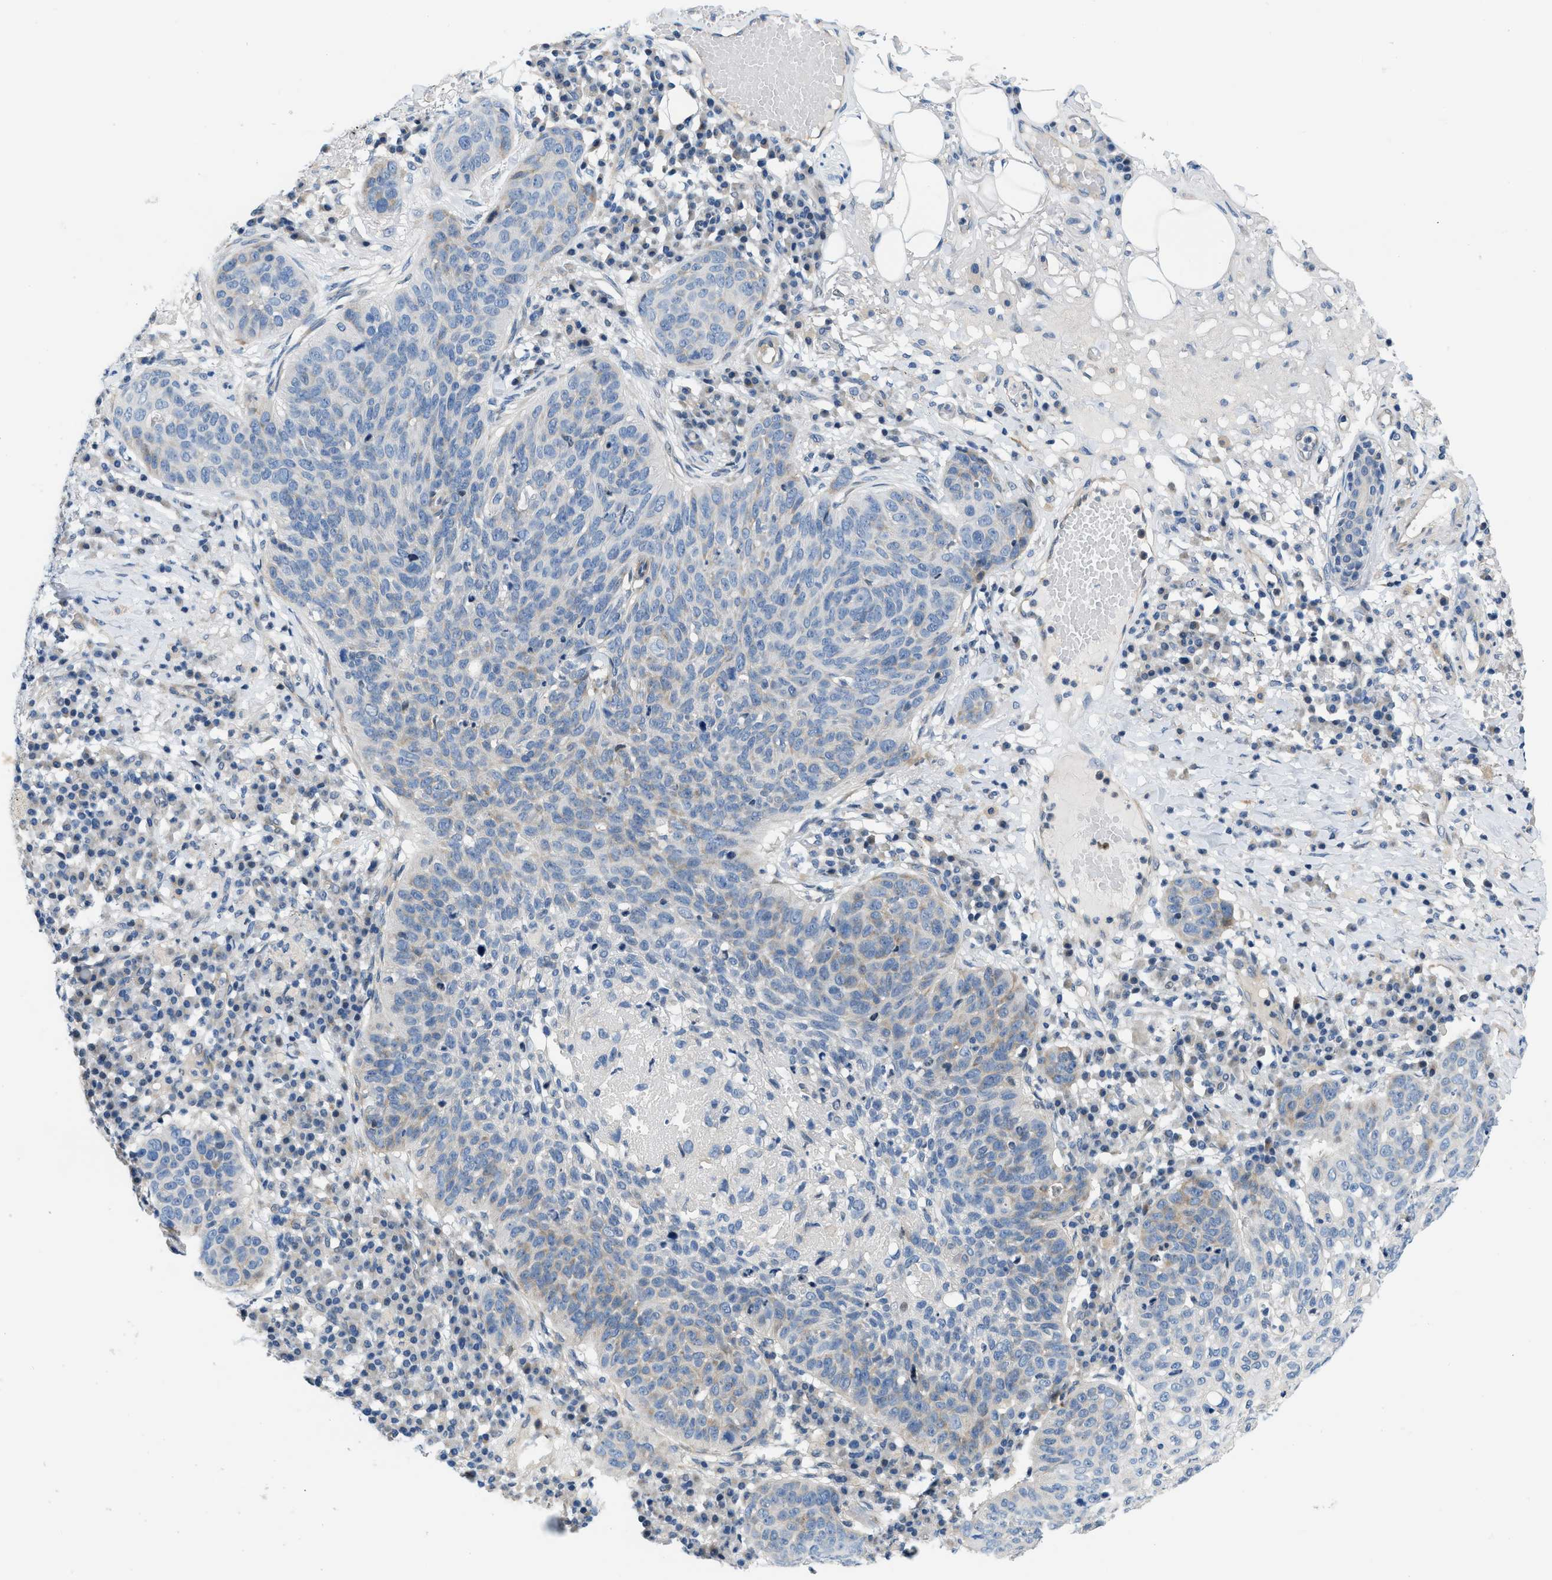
{"staining": {"intensity": "weak", "quantity": "<25%", "location": "cytoplasmic/membranous"}, "tissue": "skin cancer", "cell_type": "Tumor cells", "image_type": "cancer", "snomed": [{"axis": "morphology", "description": "Squamous cell carcinoma in situ, NOS"}, {"axis": "morphology", "description": "Squamous cell carcinoma, NOS"}, {"axis": "topography", "description": "Skin"}], "caption": "Immunohistochemistry (IHC) micrograph of human squamous cell carcinoma (skin) stained for a protein (brown), which demonstrates no staining in tumor cells.", "gene": "FDCSP", "patient": {"sex": "male", "age": 93}}